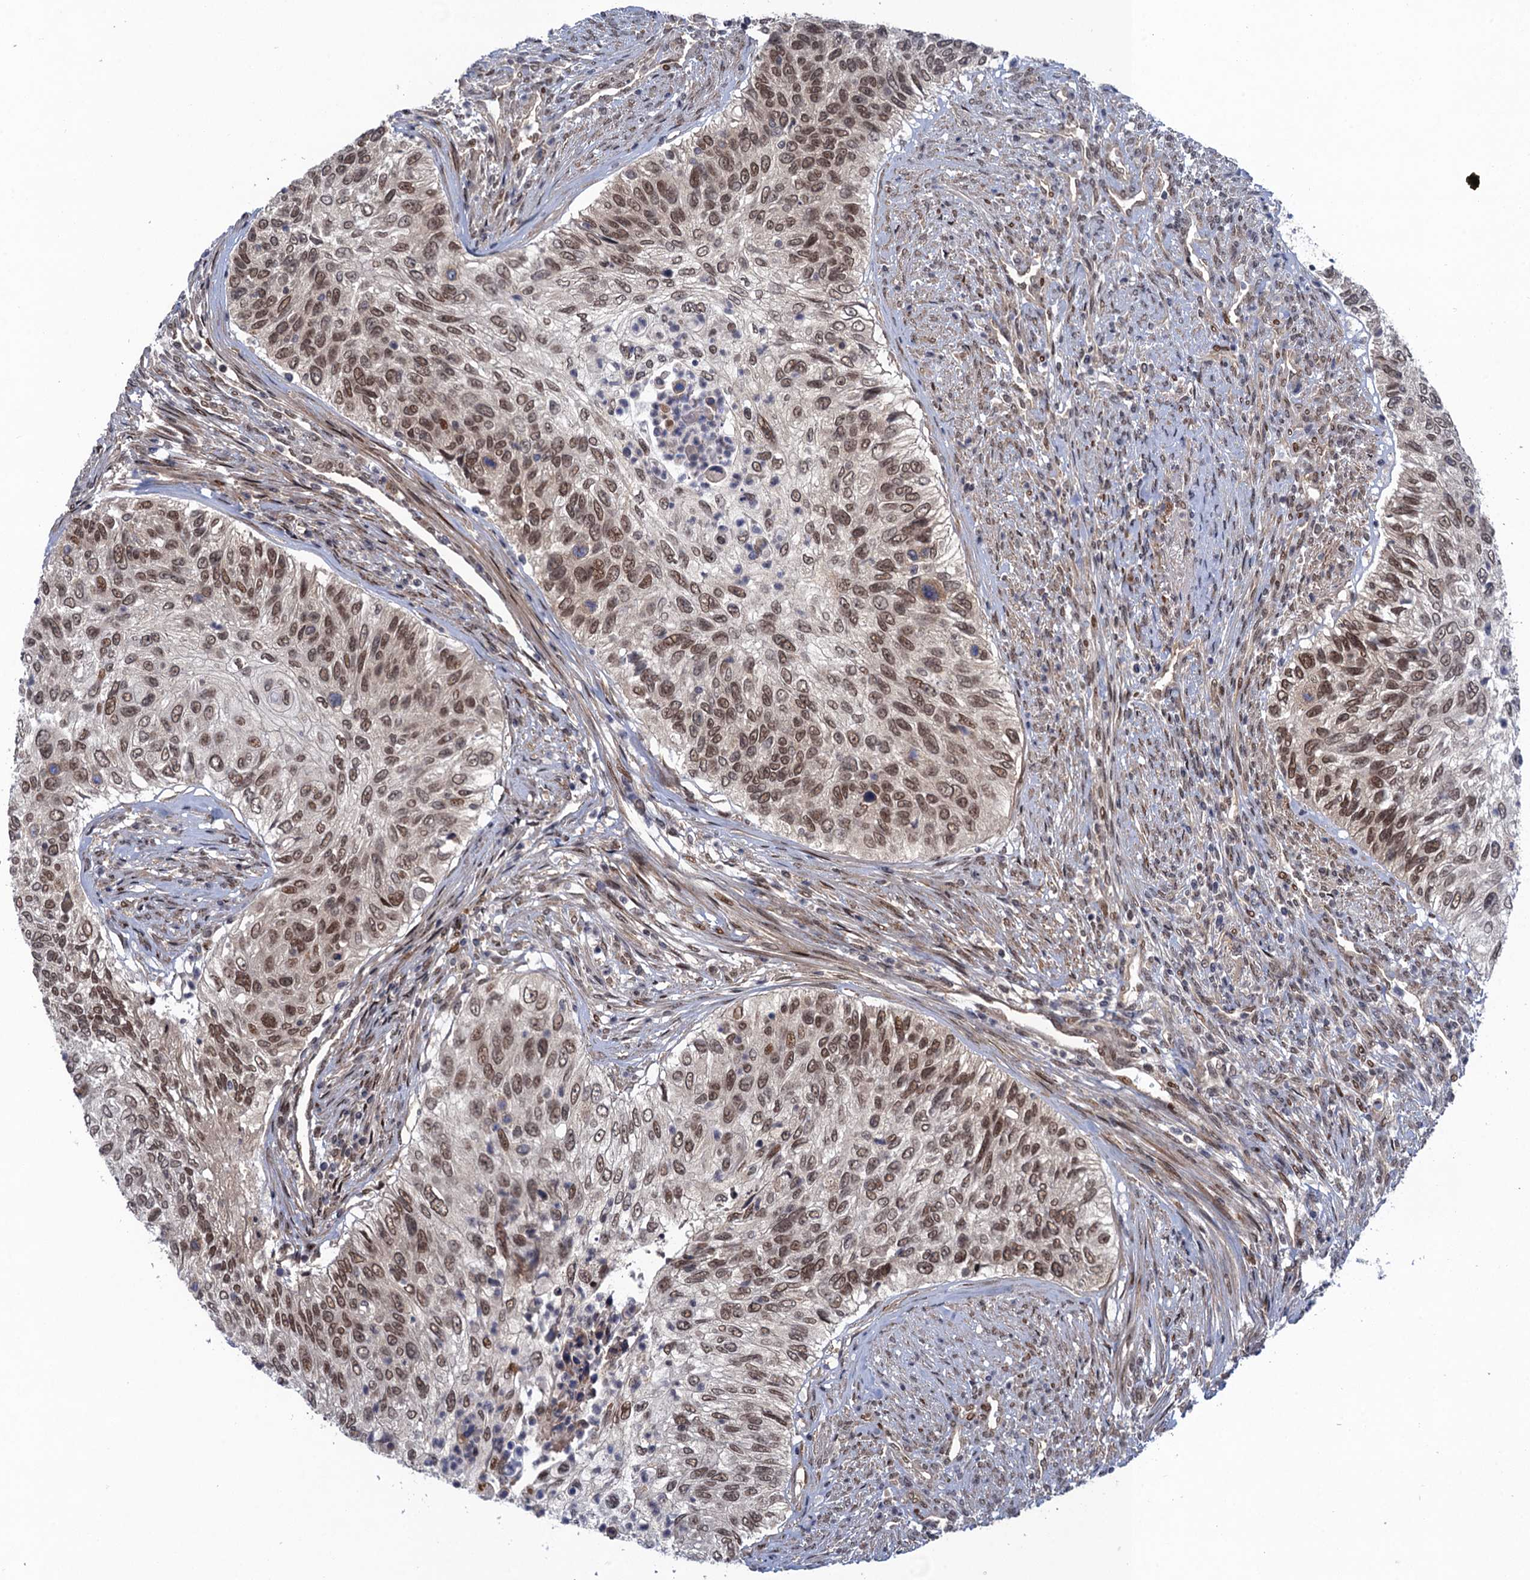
{"staining": {"intensity": "moderate", "quantity": ">75%", "location": "nuclear"}, "tissue": "urothelial cancer", "cell_type": "Tumor cells", "image_type": "cancer", "snomed": [{"axis": "morphology", "description": "Urothelial carcinoma, High grade"}, {"axis": "topography", "description": "Urinary bladder"}], "caption": "Approximately >75% of tumor cells in human urothelial cancer display moderate nuclear protein positivity as visualized by brown immunohistochemical staining.", "gene": "NEK8", "patient": {"sex": "female", "age": 60}}